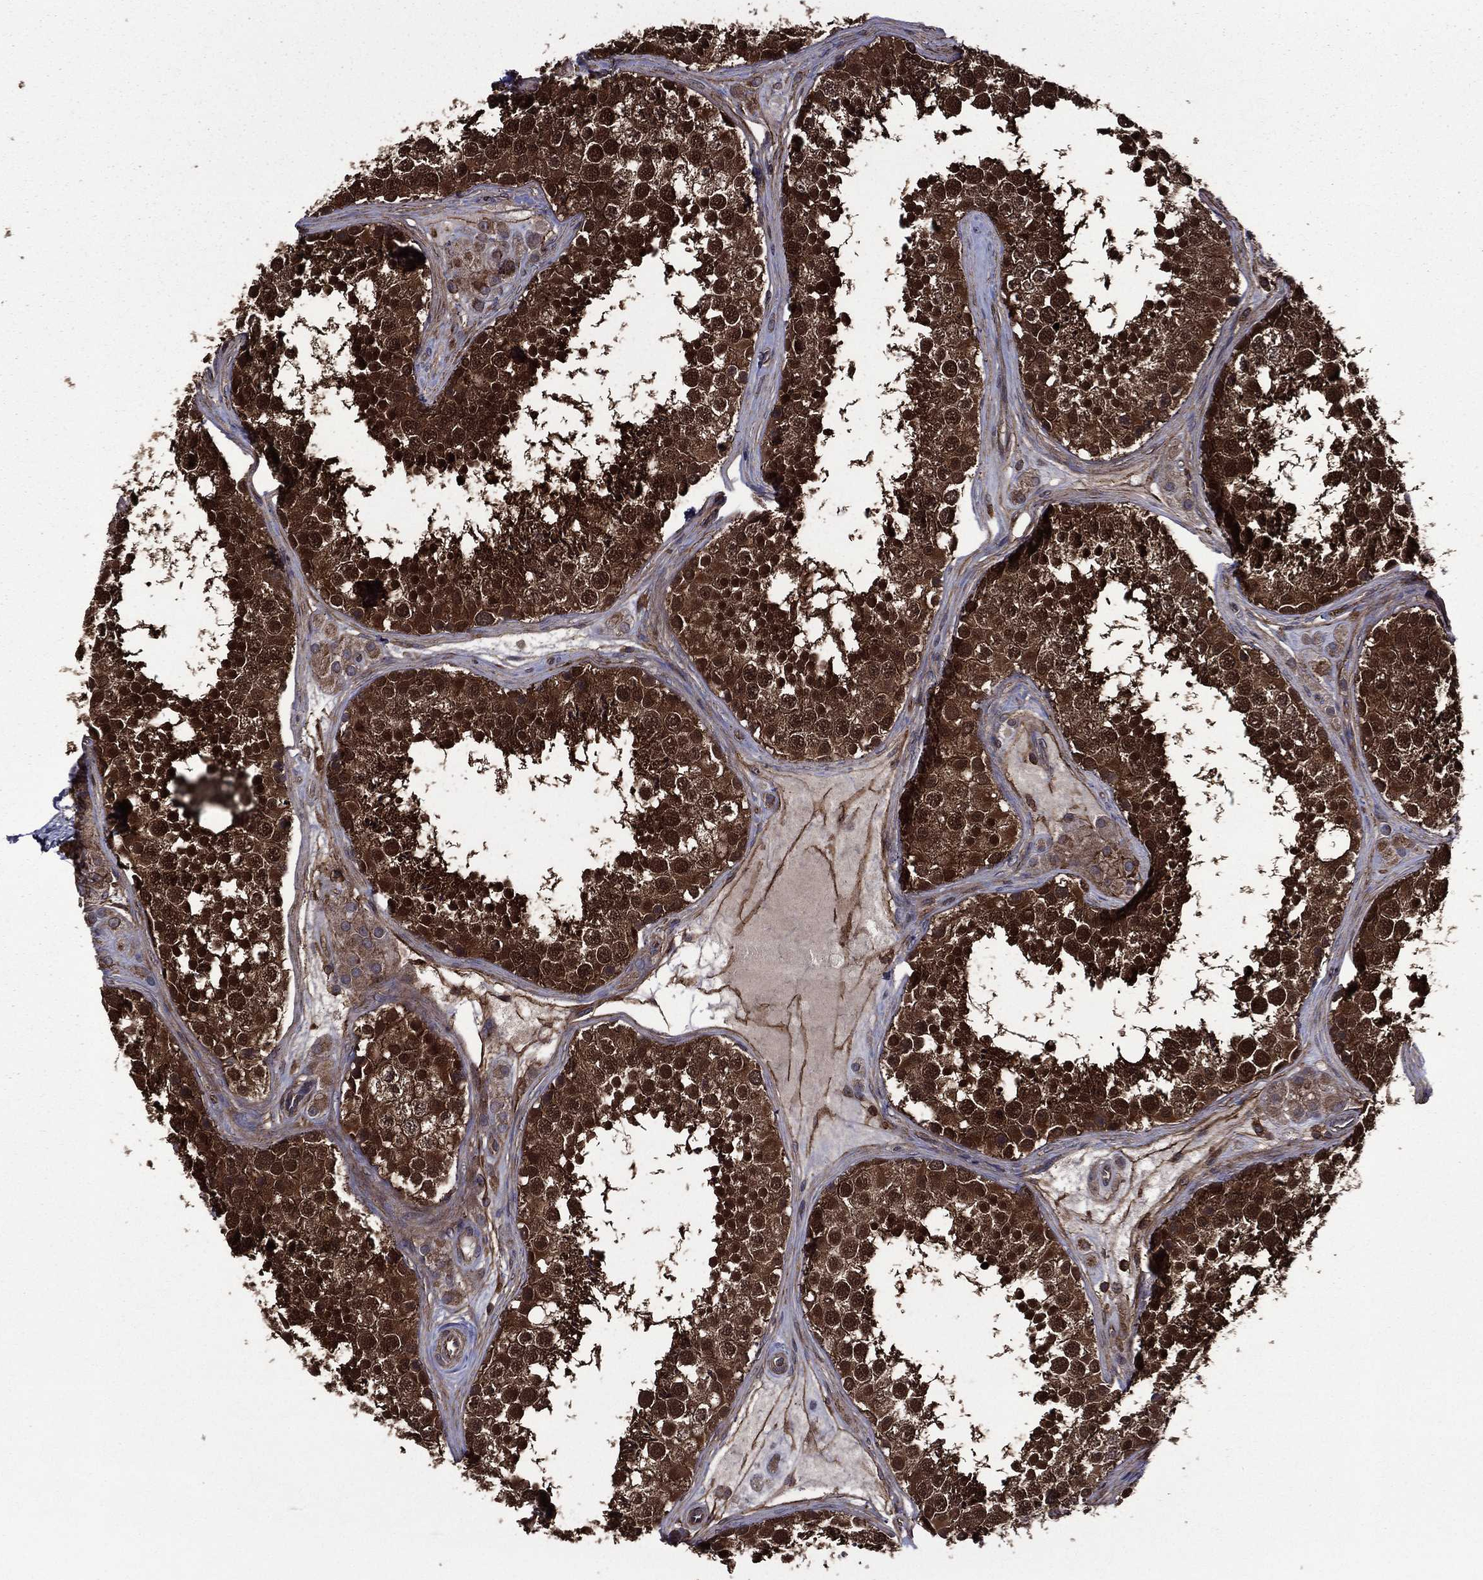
{"staining": {"intensity": "strong", "quantity": ">75%", "location": "cytoplasmic/membranous,nuclear"}, "tissue": "testis", "cell_type": "Cells in seminiferous ducts", "image_type": "normal", "snomed": [{"axis": "morphology", "description": "Normal tissue, NOS"}, {"axis": "topography", "description": "Testis"}], "caption": "The photomicrograph displays immunohistochemical staining of benign testis. There is strong cytoplasmic/membranous,nuclear staining is present in approximately >75% of cells in seminiferous ducts.", "gene": "PLPP3", "patient": {"sex": "male", "age": 41}}